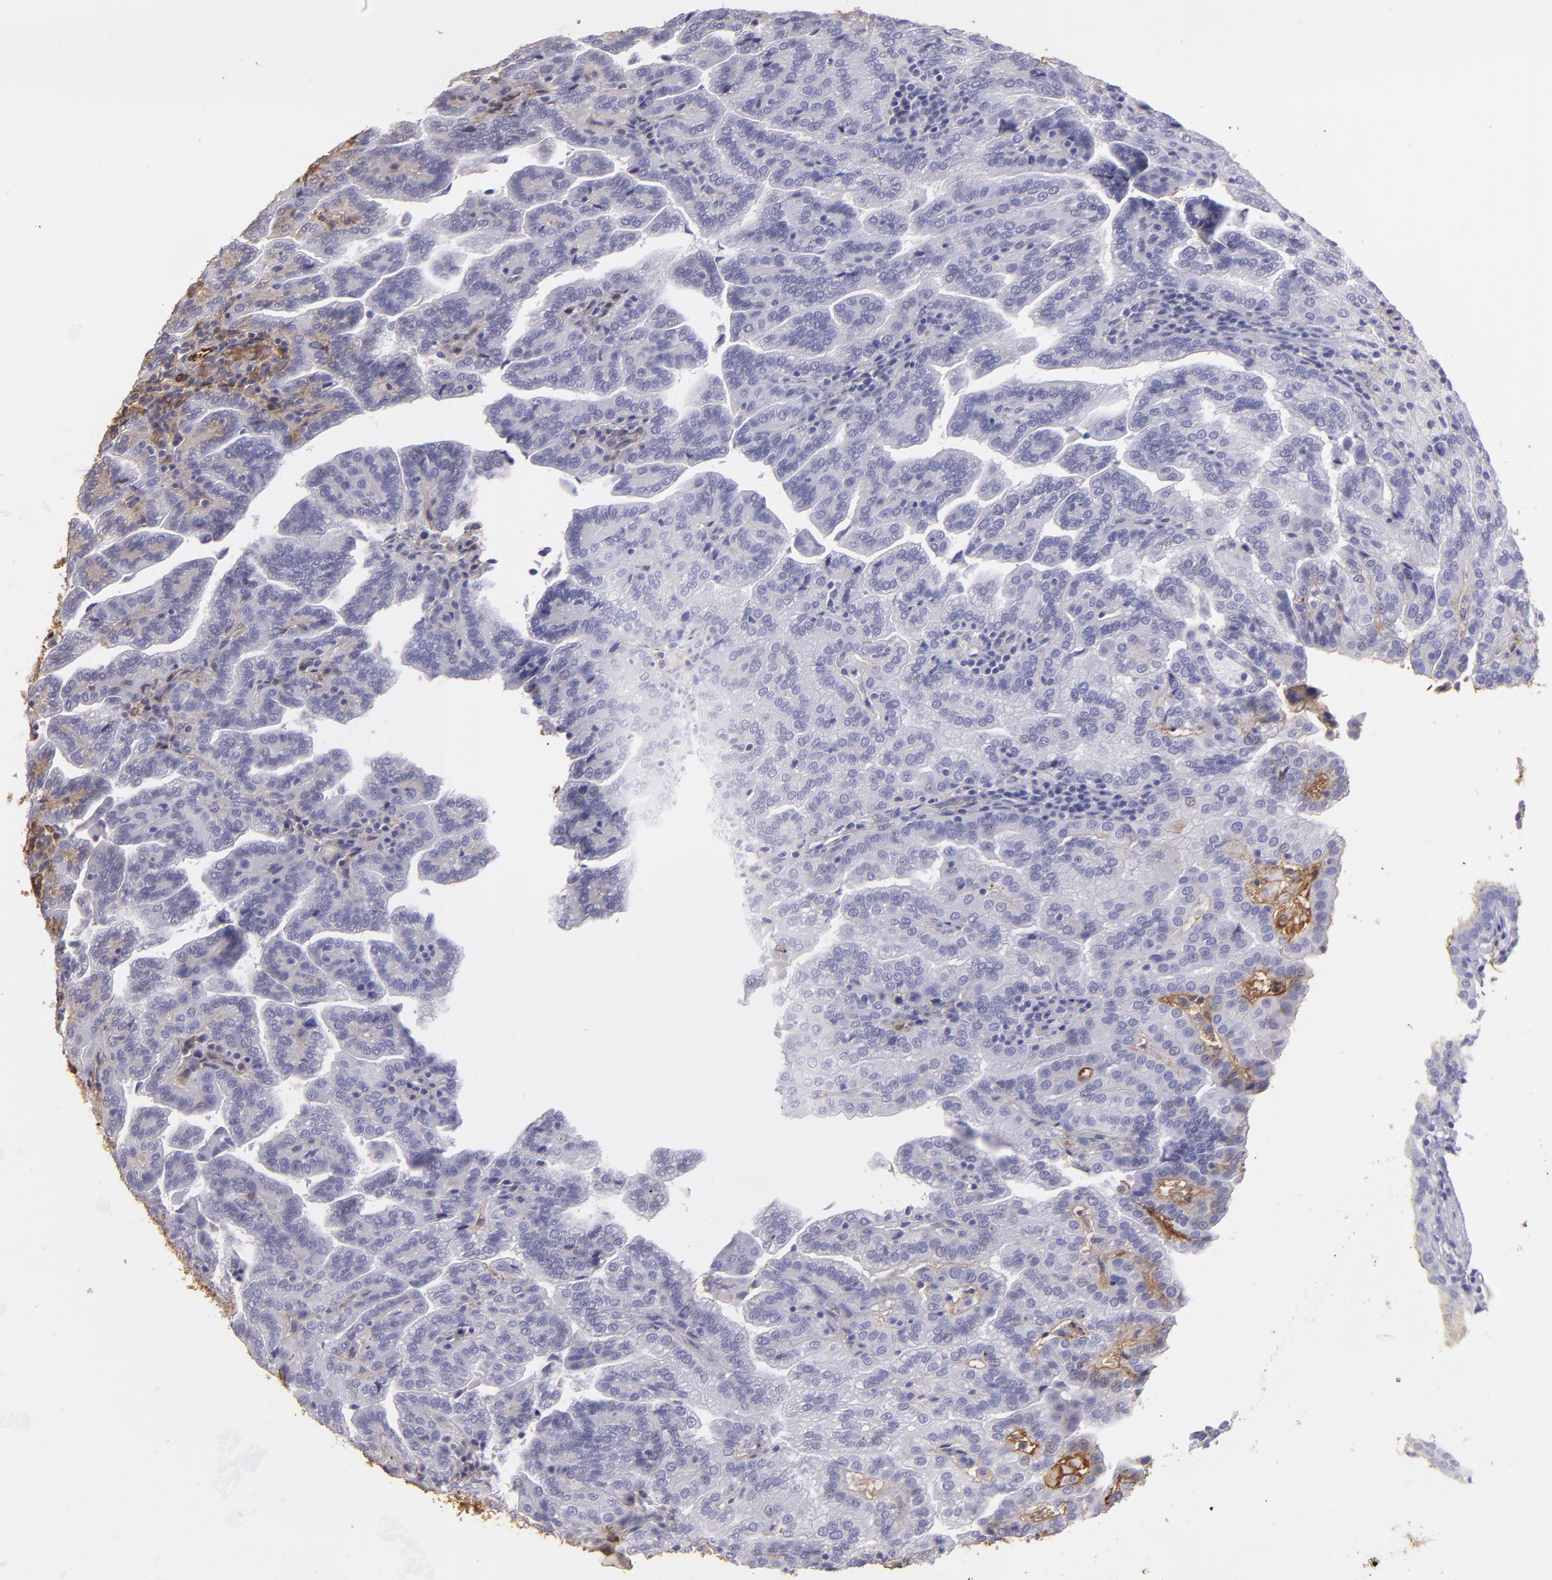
{"staining": {"intensity": "moderate", "quantity": "25%-75%", "location": "cytoplasmic/membranous"}, "tissue": "renal cancer", "cell_type": "Tumor cells", "image_type": "cancer", "snomed": [{"axis": "morphology", "description": "Adenocarcinoma, NOS"}, {"axis": "topography", "description": "Kidney"}], "caption": "Immunohistochemistry (IHC) image of human adenocarcinoma (renal) stained for a protein (brown), which displays medium levels of moderate cytoplasmic/membranous expression in about 25%-75% of tumor cells.", "gene": "FGB", "patient": {"sex": "male", "age": 61}}